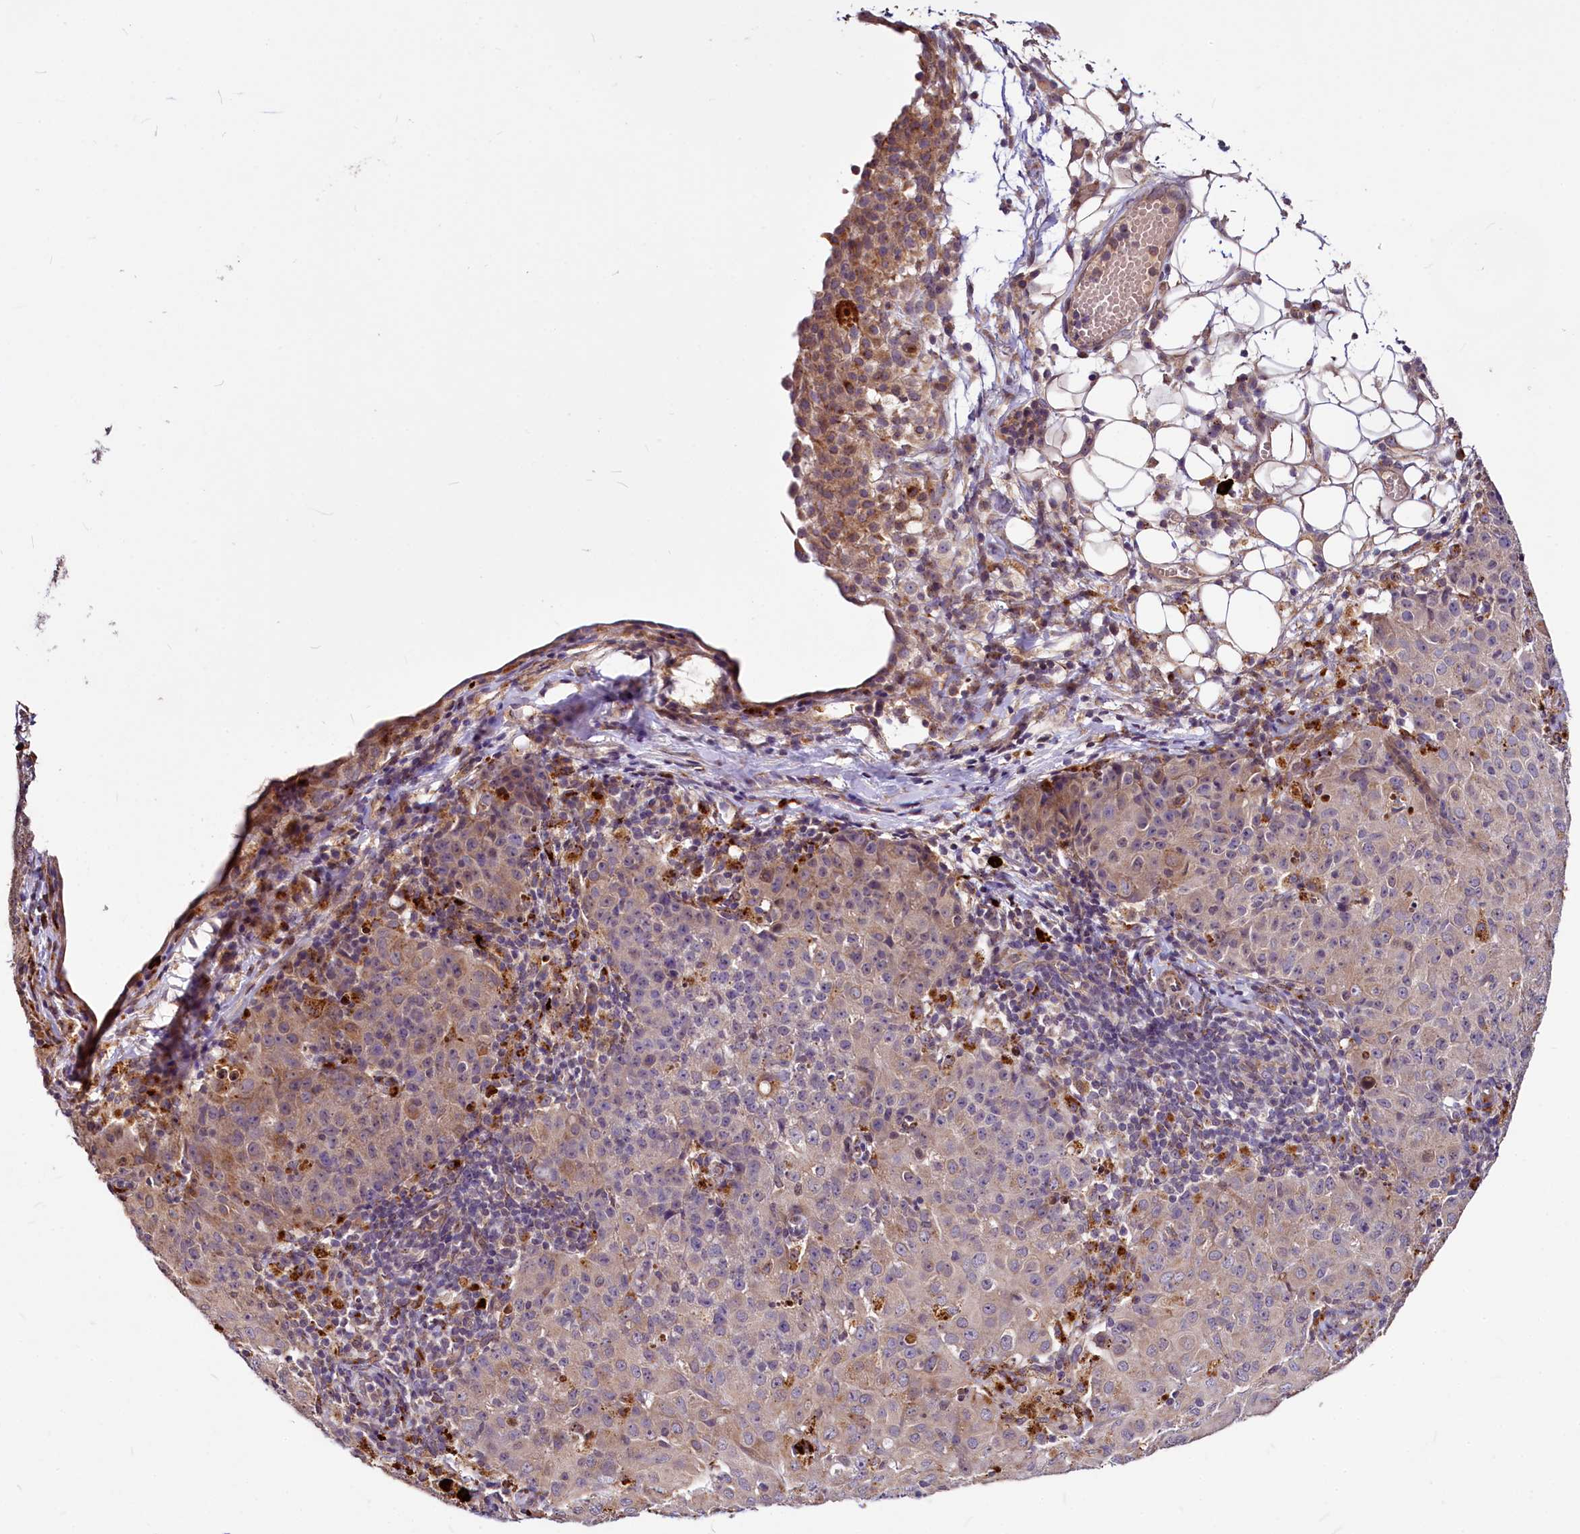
{"staining": {"intensity": "weak", "quantity": "<25%", "location": "cytoplasmic/membranous"}, "tissue": "ovarian cancer", "cell_type": "Tumor cells", "image_type": "cancer", "snomed": [{"axis": "morphology", "description": "Carcinoma, endometroid"}, {"axis": "topography", "description": "Ovary"}], "caption": "Tumor cells show no significant protein staining in endometroid carcinoma (ovarian).", "gene": "C11orf86", "patient": {"sex": "female", "age": 42}}